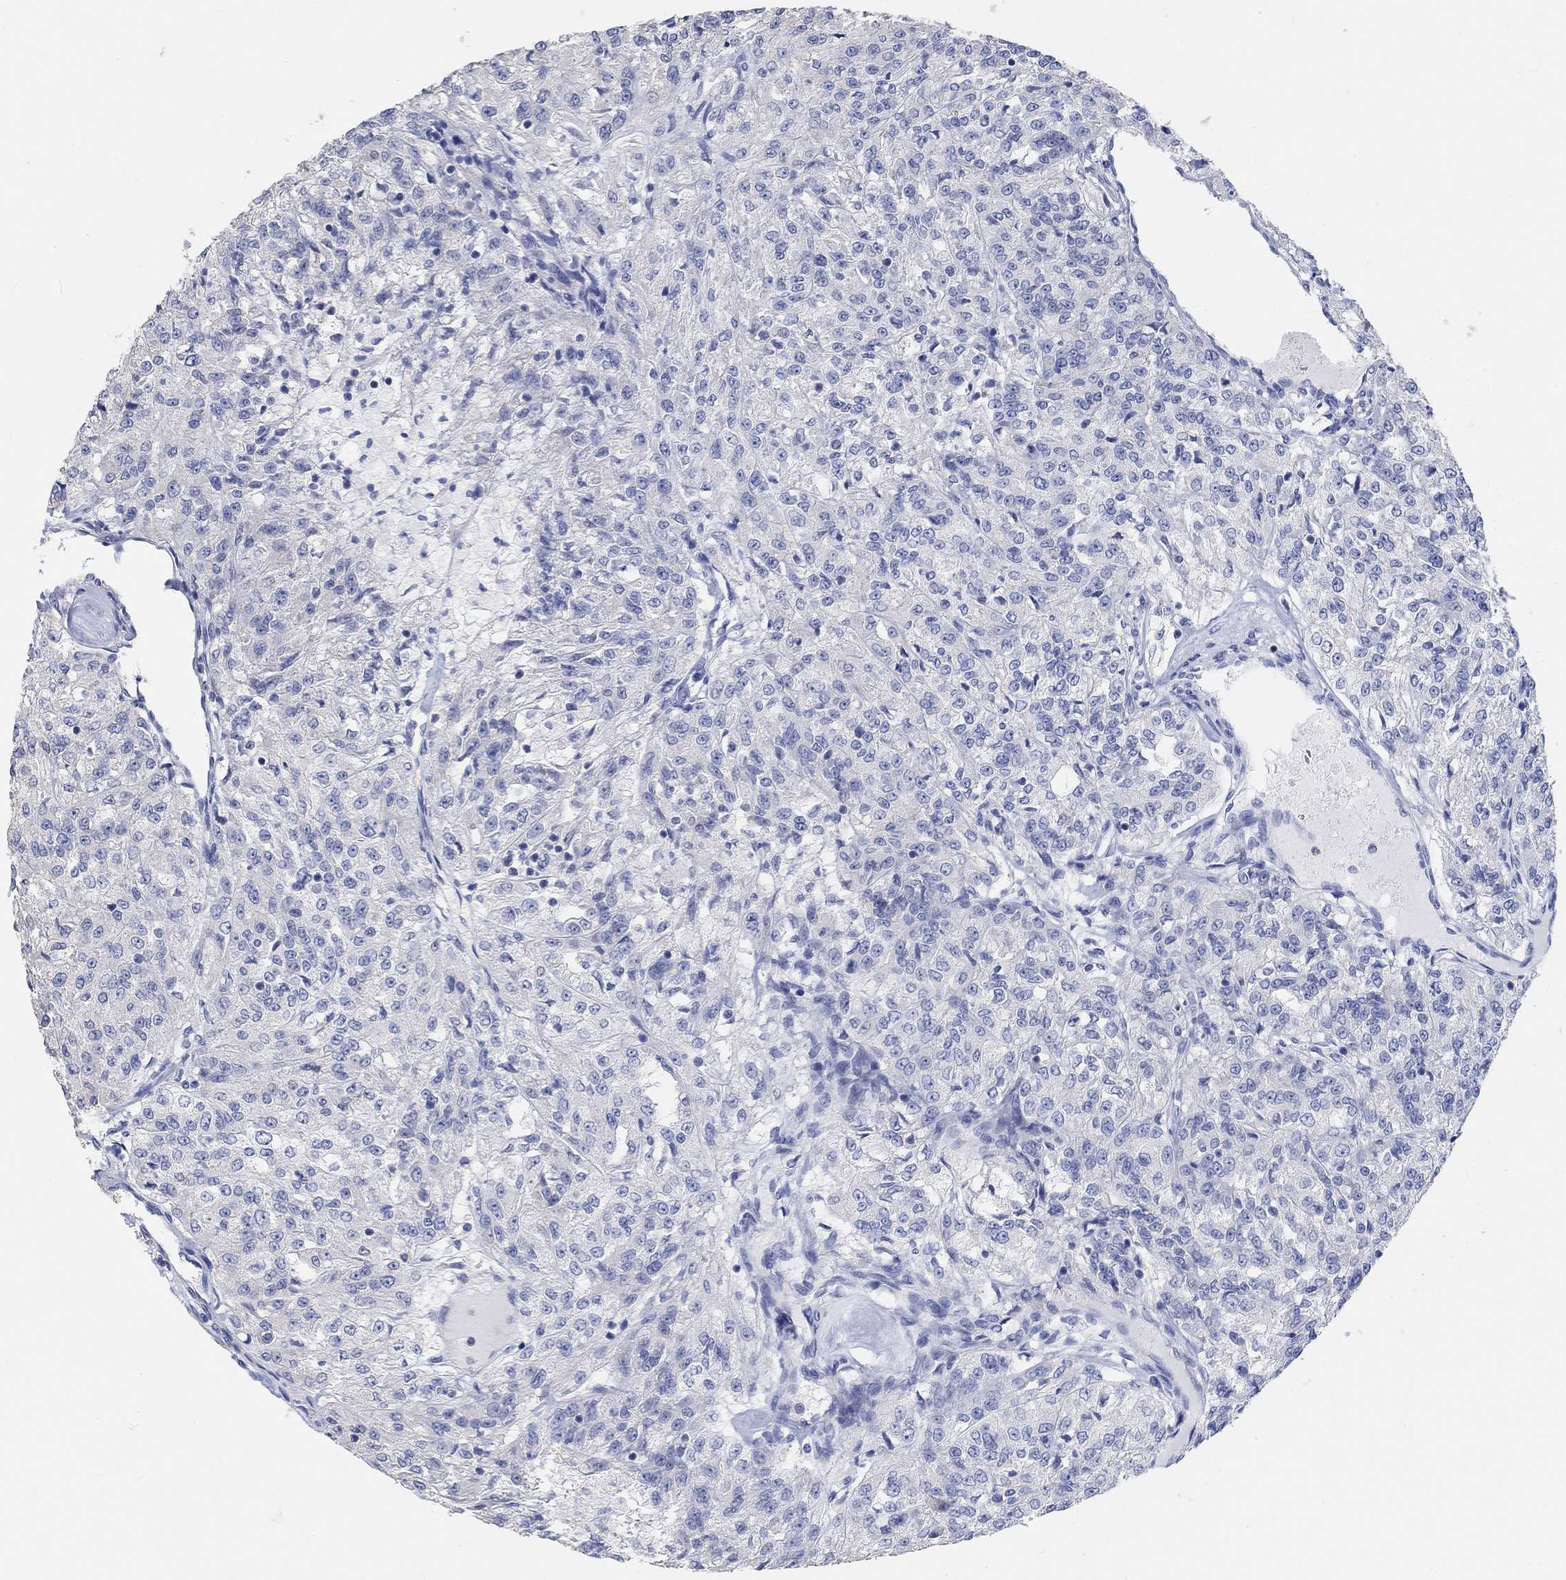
{"staining": {"intensity": "negative", "quantity": "none", "location": "none"}, "tissue": "renal cancer", "cell_type": "Tumor cells", "image_type": "cancer", "snomed": [{"axis": "morphology", "description": "Adenocarcinoma, NOS"}, {"axis": "topography", "description": "Kidney"}], "caption": "IHC of renal adenocarcinoma reveals no expression in tumor cells.", "gene": "NLRP14", "patient": {"sex": "female", "age": 63}}